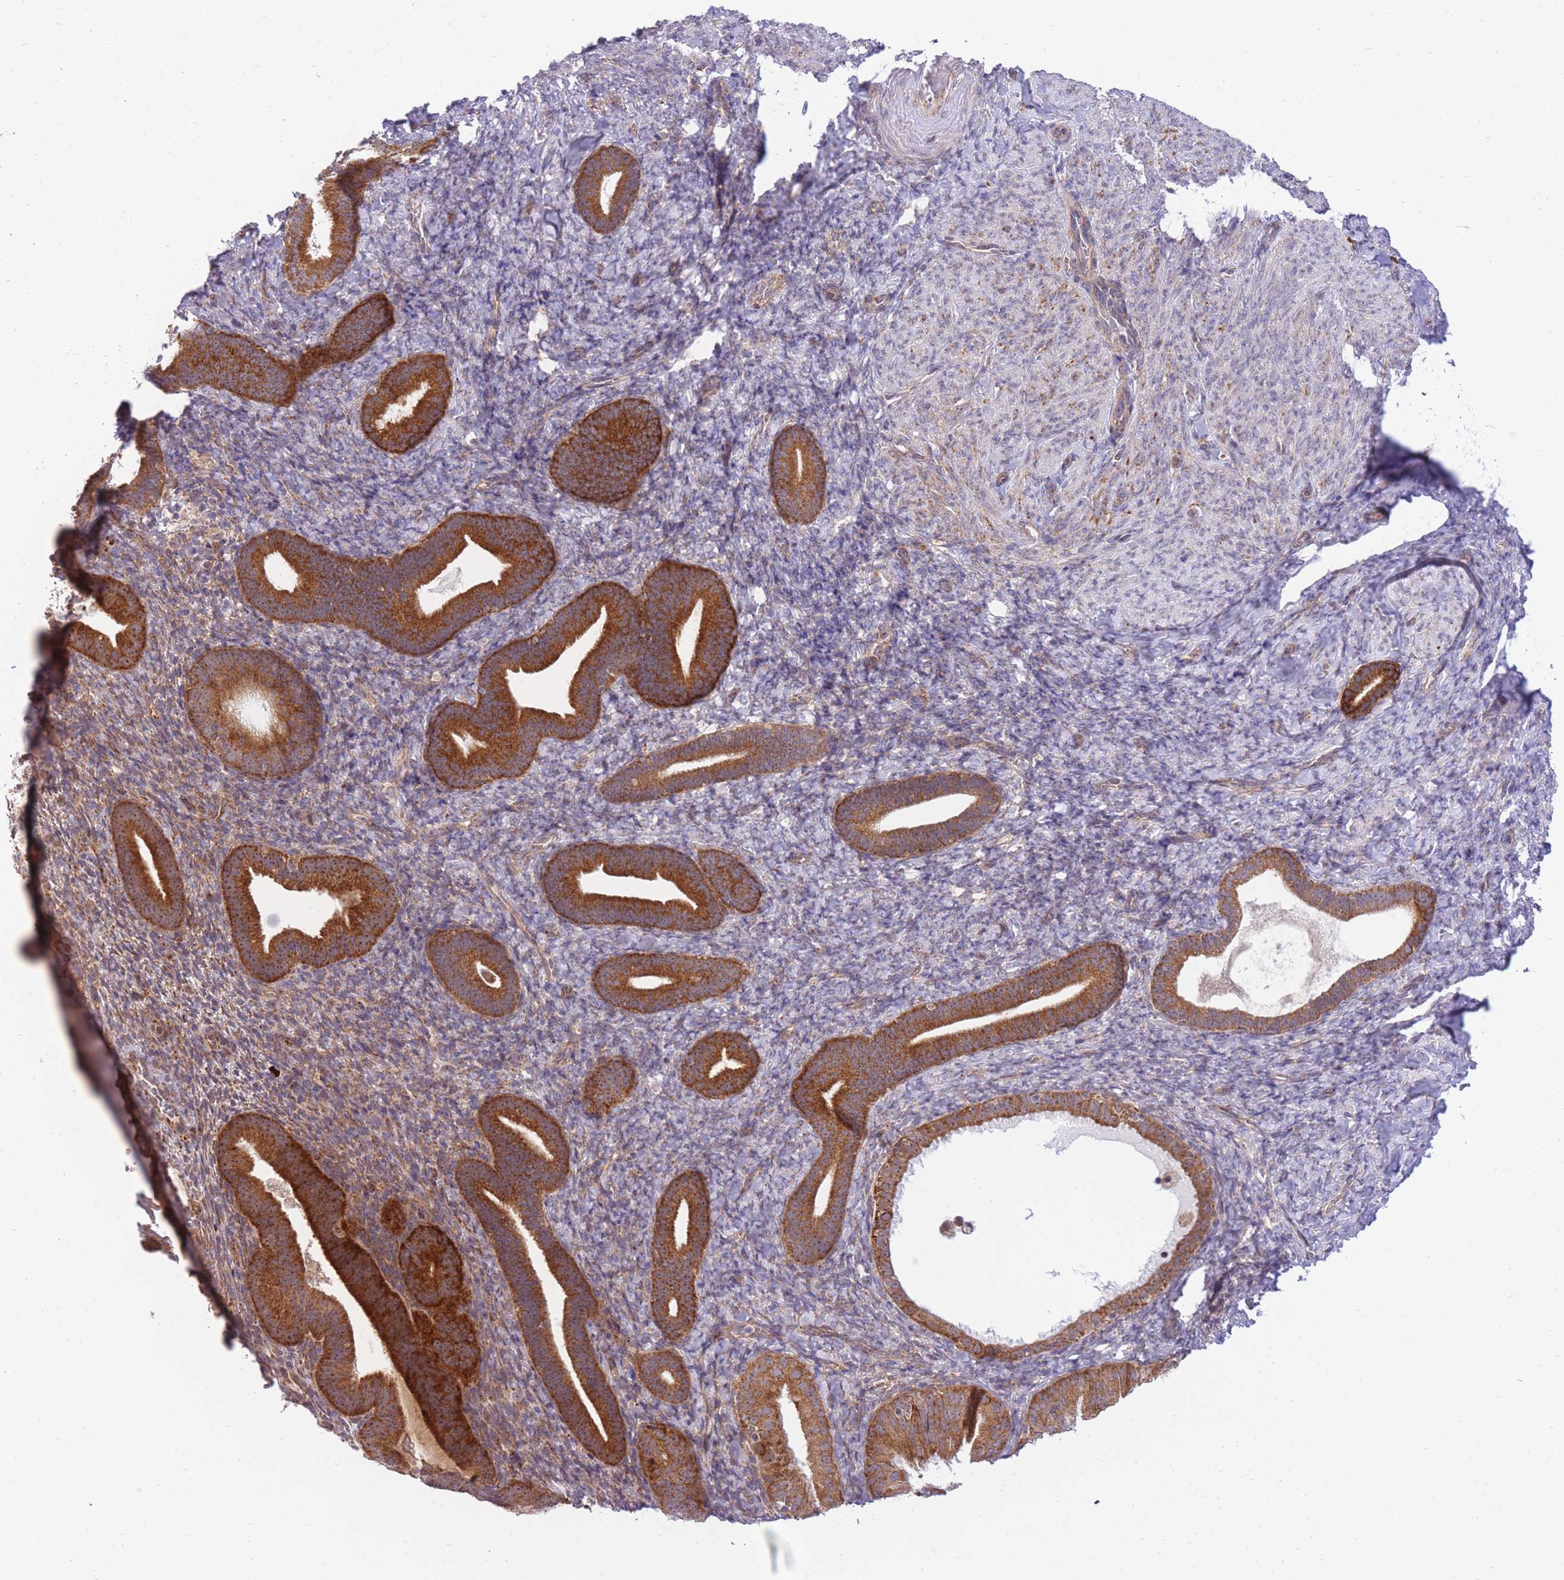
{"staining": {"intensity": "weak", "quantity": "25%-75%", "location": "cytoplasmic/membranous"}, "tissue": "endometrium", "cell_type": "Cells in endometrial stroma", "image_type": "normal", "snomed": [{"axis": "morphology", "description": "Normal tissue, NOS"}, {"axis": "topography", "description": "Endometrium"}], "caption": "The immunohistochemical stain labels weak cytoplasmic/membranous staining in cells in endometrial stroma of normal endometrium. (Brightfield microscopy of DAB IHC at high magnification).", "gene": "EXOSC8", "patient": {"sex": "female", "age": 65}}